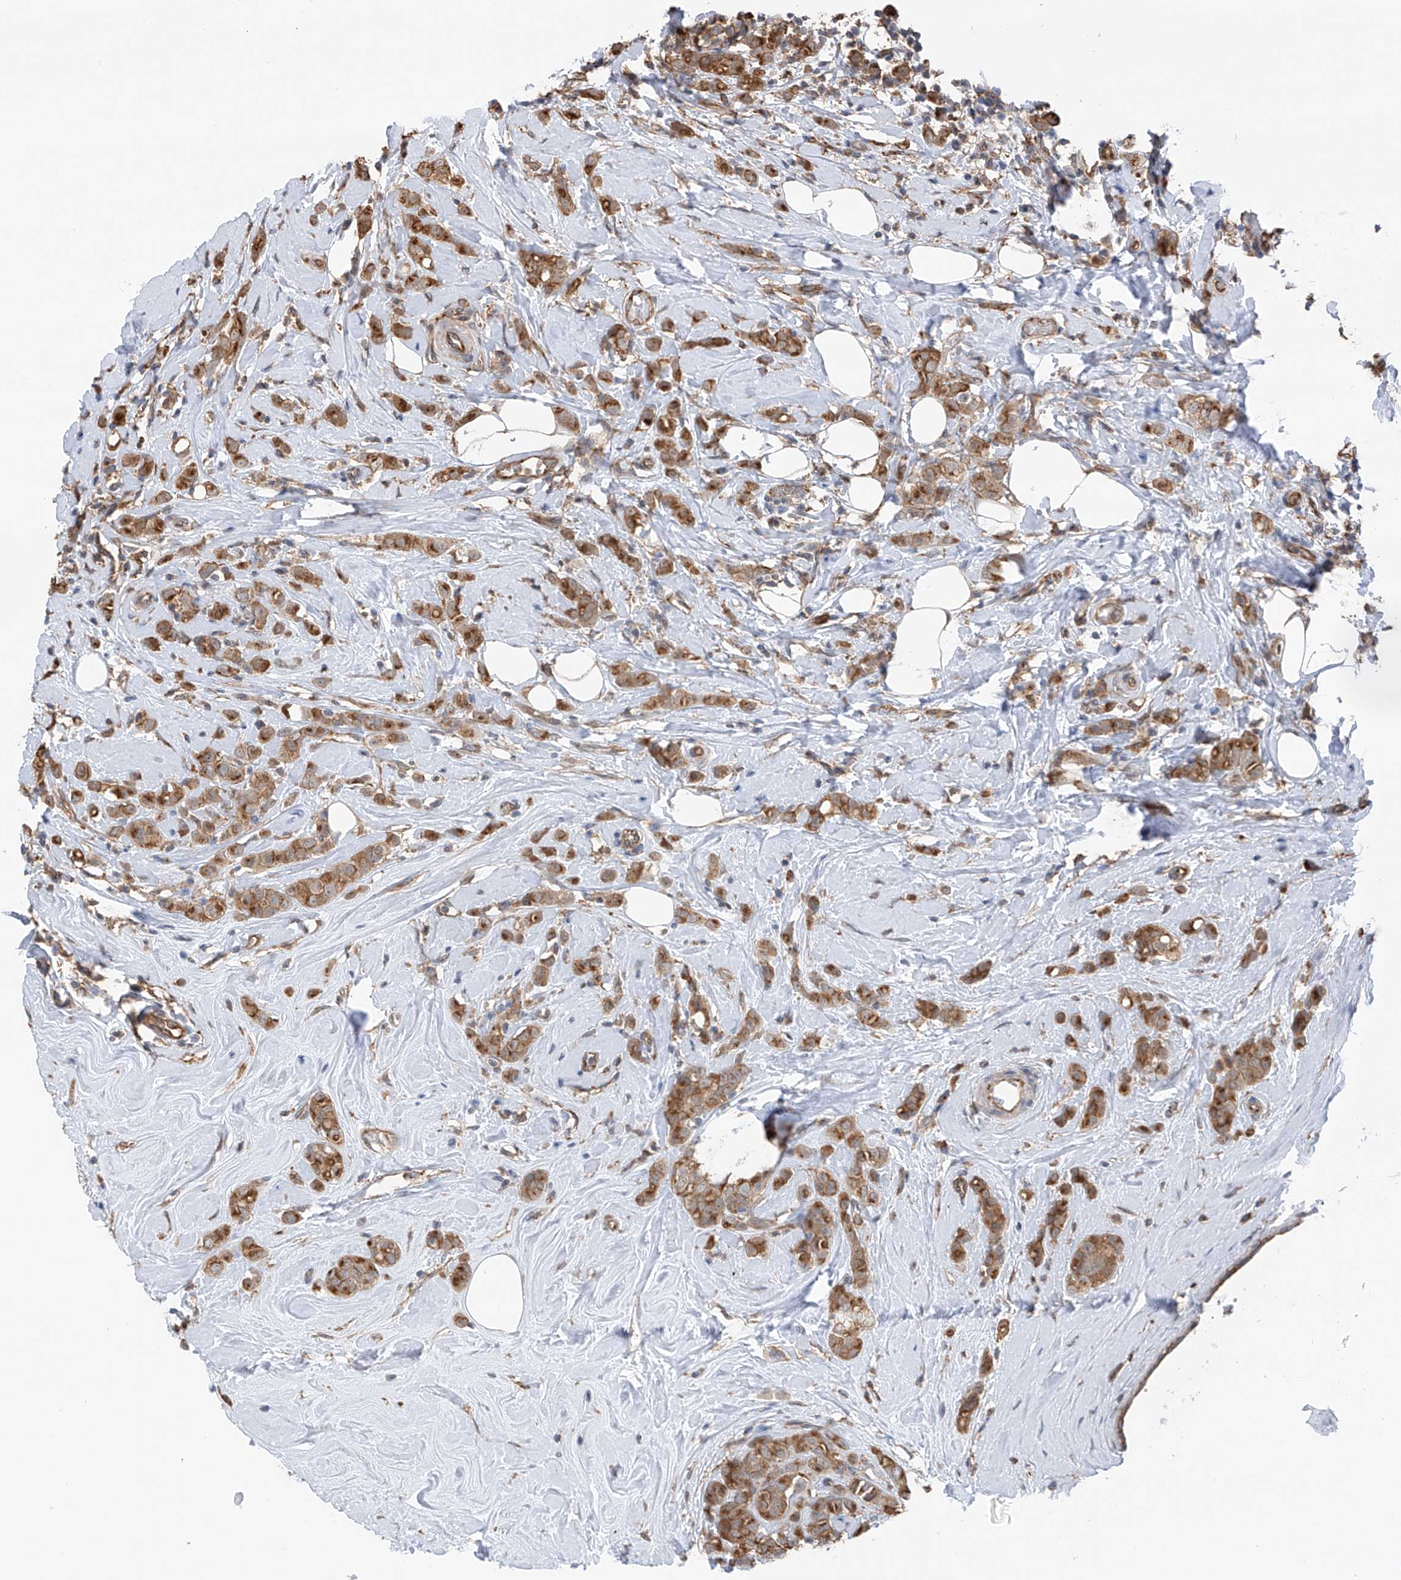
{"staining": {"intensity": "moderate", "quantity": ">75%", "location": "cytoplasmic/membranous"}, "tissue": "breast cancer", "cell_type": "Tumor cells", "image_type": "cancer", "snomed": [{"axis": "morphology", "description": "Lobular carcinoma"}, {"axis": "topography", "description": "Breast"}], "caption": "Immunohistochemistry histopathology image of human breast lobular carcinoma stained for a protein (brown), which reveals medium levels of moderate cytoplasmic/membranous staining in approximately >75% of tumor cells.", "gene": "ZNF189", "patient": {"sex": "female", "age": 47}}